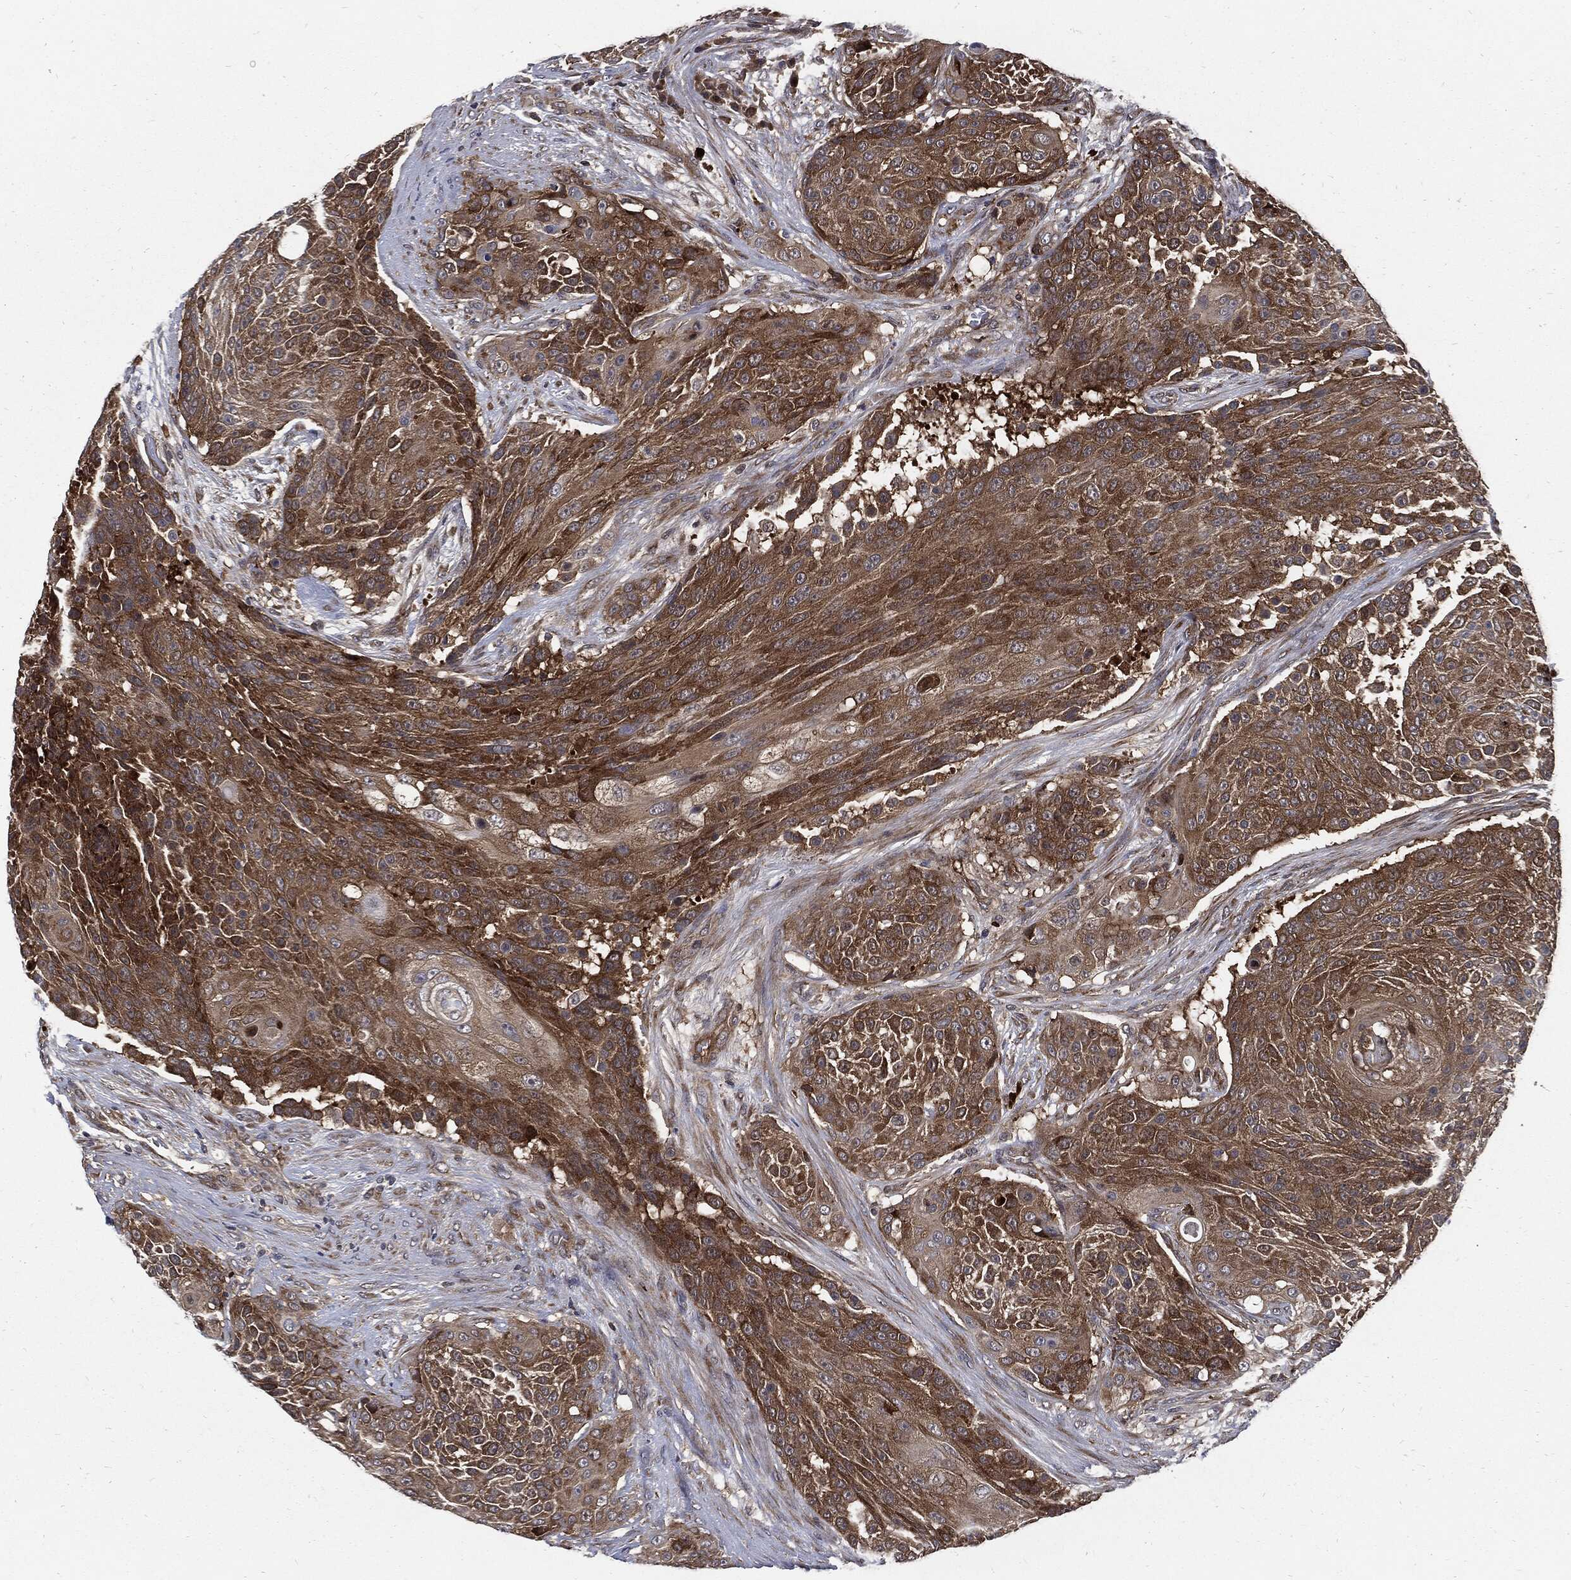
{"staining": {"intensity": "strong", "quantity": "25%-75%", "location": "cytoplasmic/membranous"}, "tissue": "urothelial cancer", "cell_type": "Tumor cells", "image_type": "cancer", "snomed": [{"axis": "morphology", "description": "Urothelial carcinoma, High grade"}, {"axis": "topography", "description": "Urinary bladder"}], "caption": "Immunohistochemical staining of human urothelial cancer reveals strong cytoplasmic/membranous protein staining in approximately 25%-75% of tumor cells.", "gene": "CLU", "patient": {"sex": "female", "age": 63}}